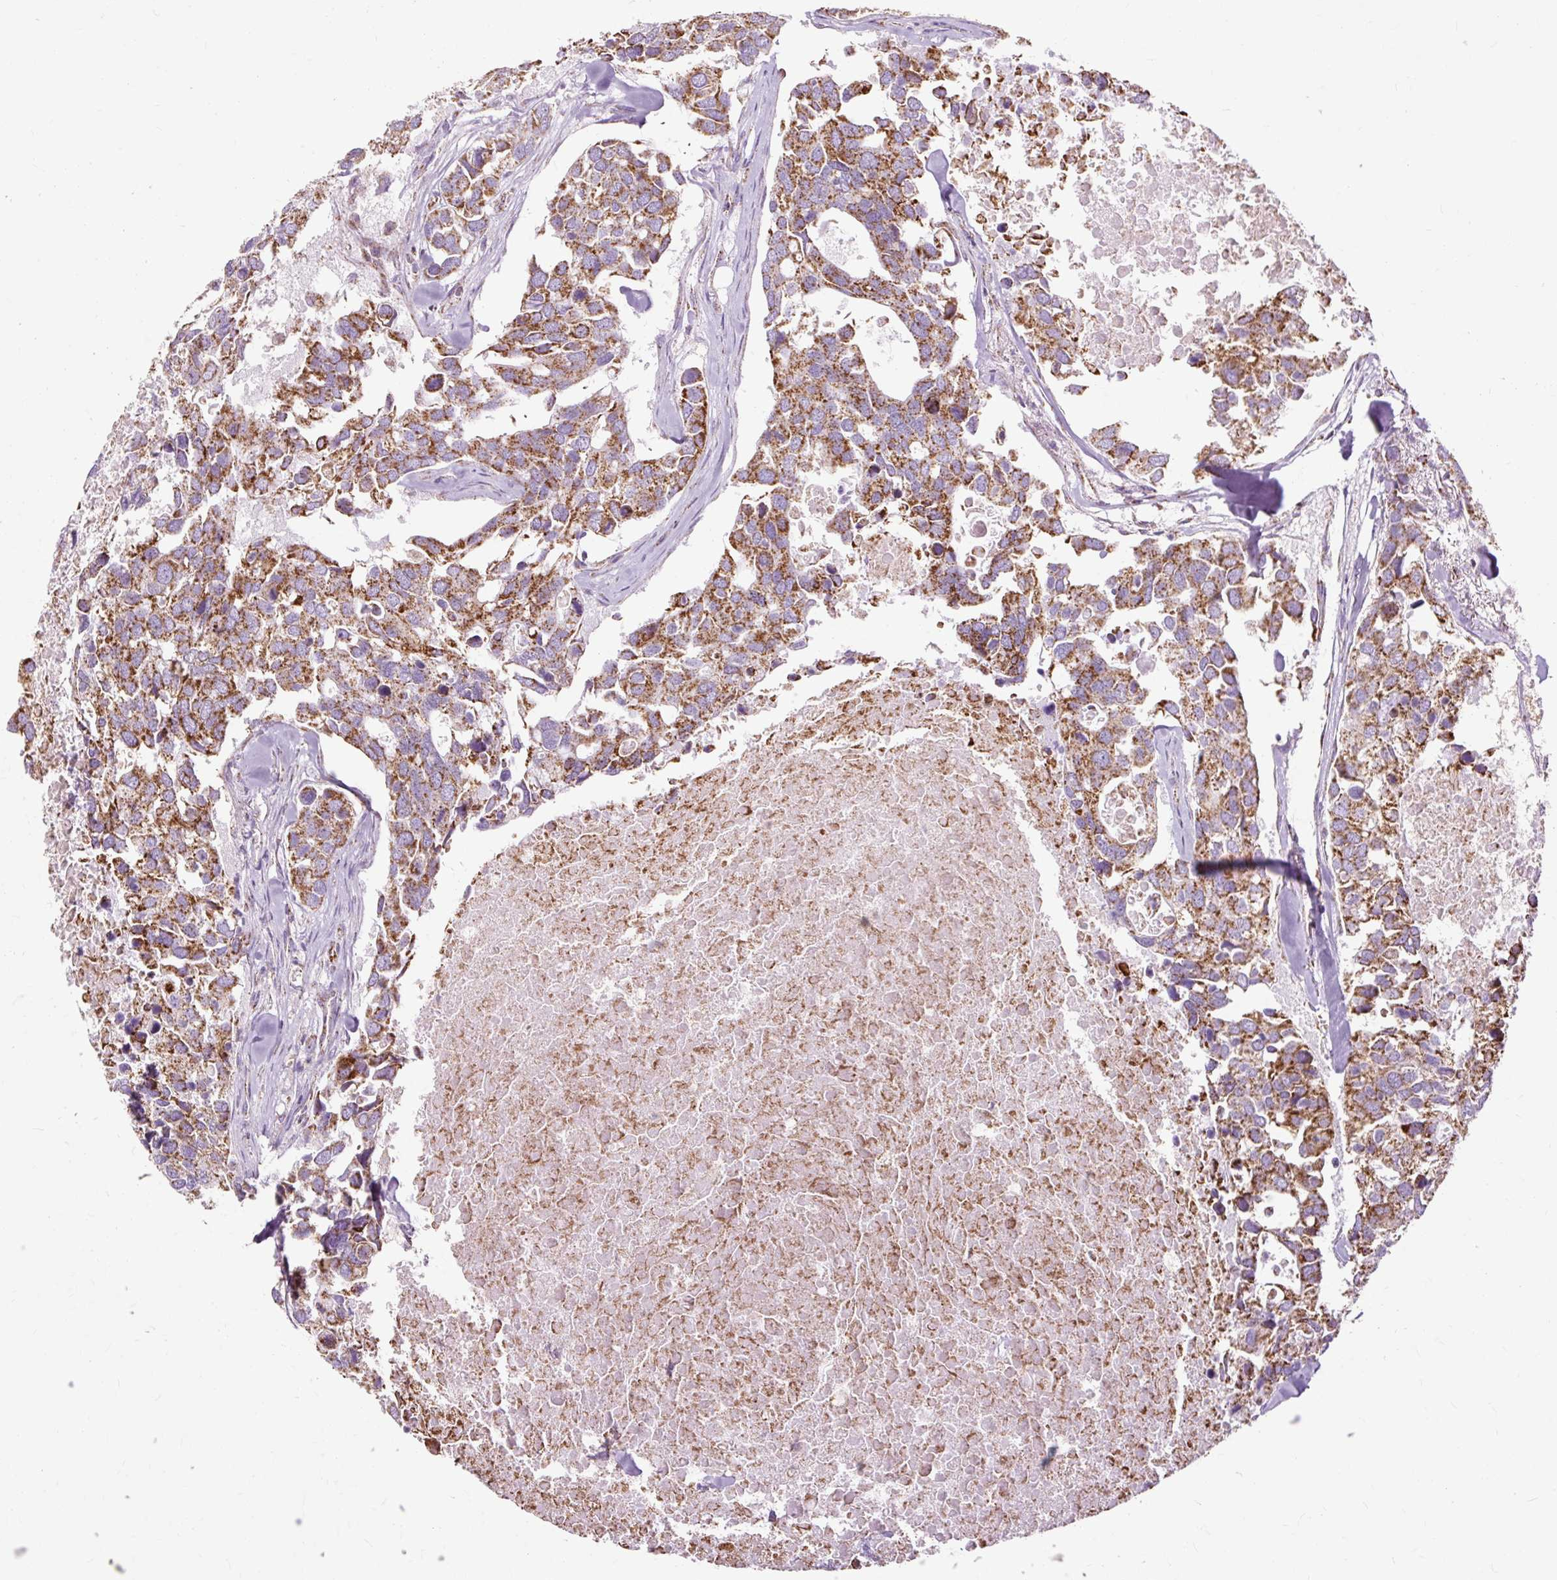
{"staining": {"intensity": "moderate", "quantity": ">75%", "location": "cytoplasmic/membranous"}, "tissue": "breast cancer", "cell_type": "Tumor cells", "image_type": "cancer", "snomed": [{"axis": "morphology", "description": "Duct carcinoma"}, {"axis": "topography", "description": "Breast"}], "caption": "An immunohistochemistry photomicrograph of neoplastic tissue is shown. Protein staining in brown highlights moderate cytoplasmic/membranous positivity in breast cancer within tumor cells.", "gene": "DLAT", "patient": {"sex": "female", "age": 83}}